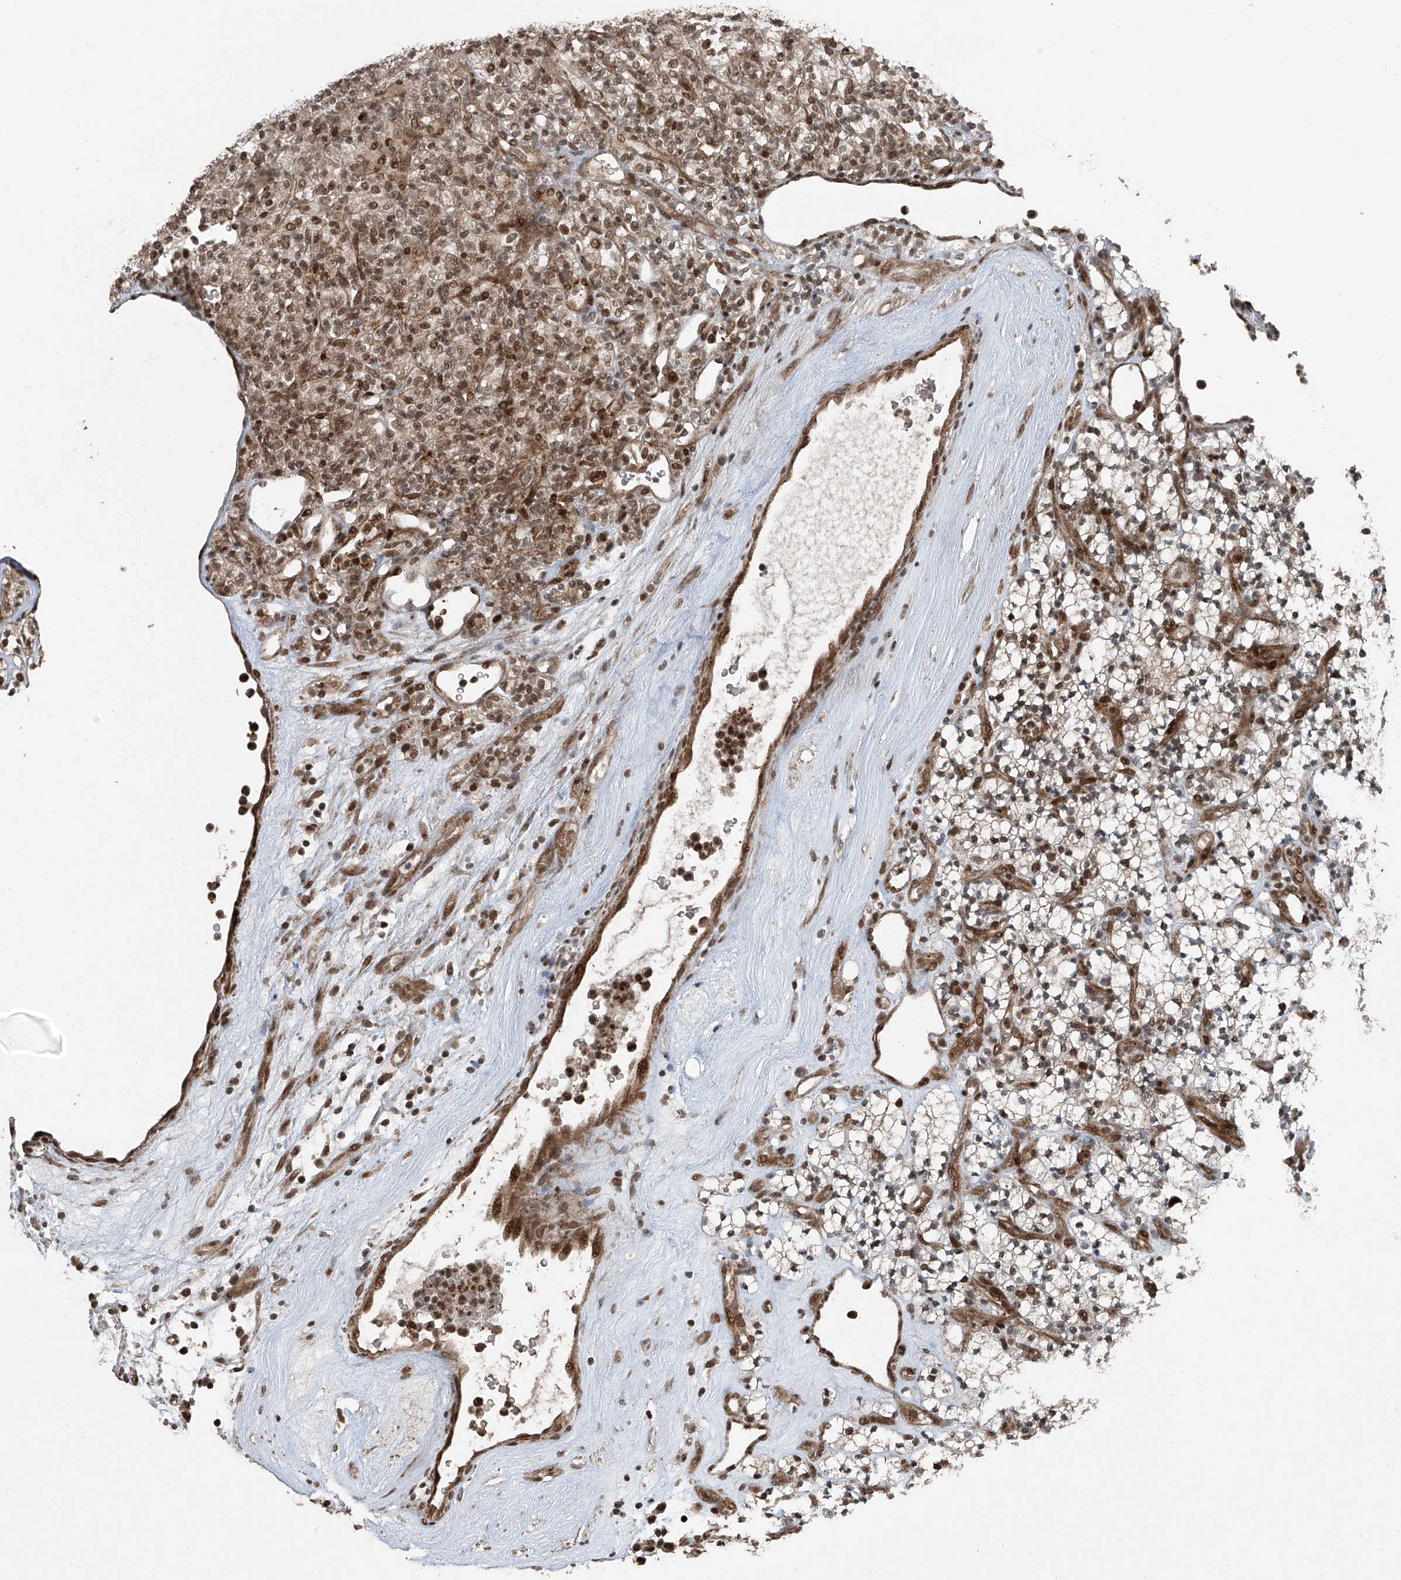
{"staining": {"intensity": "moderate", "quantity": "25%-75%", "location": "cytoplasmic/membranous,nuclear"}, "tissue": "renal cancer", "cell_type": "Tumor cells", "image_type": "cancer", "snomed": [{"axis": "morphology", "description": "Adenocarcinoma, NOS"}, {"axis": "topography", "description": "Kidney"}], "caption": "A high-resolution photomicrograph shows IHC staining of renal cancer, which exhibits moderate cytoplasmic/membranous and nuclear positivity in about 25%-75% of tumor cells. Ihc stains the protein of interest in brown and the nuclei are stained blue.", "gene": "ZNF570", "patient": {"sex": "male", "age": 77}}